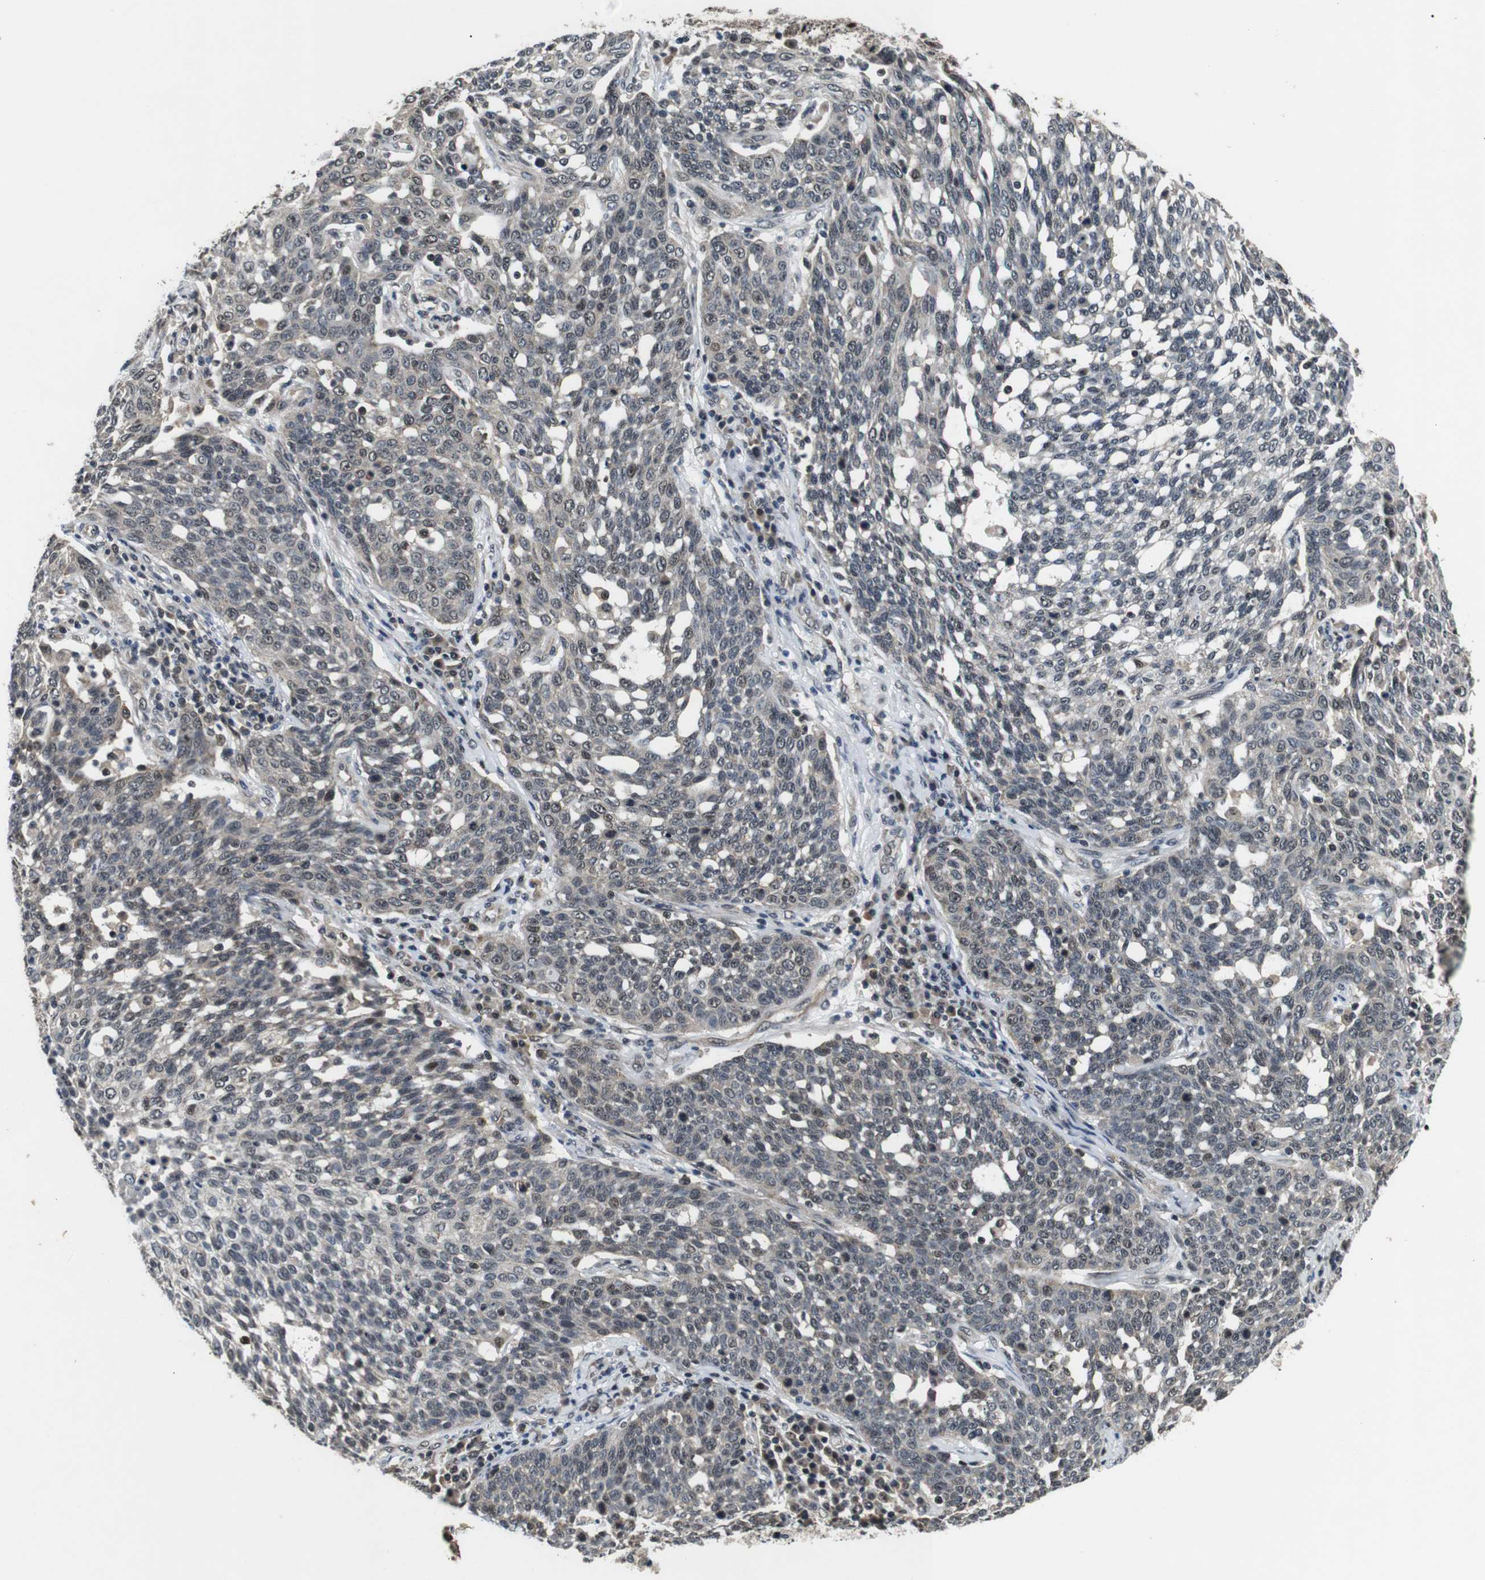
{"staining": {"intensity": "weak", "quantity": "<25%", "location": "nuclear"}, "tissue": "cervical cancer", "cell_type": "Tumor cells", "image_type": "cancer", "snomed": [{"axis": "morphology", "description": "Squamous cell carcinoma, NOS"}, {"axis": "topography", "description": "Cervix"}], "caption": "High magnification brightfield microscopy of squamous cell carcinoma (cervical) stained with DAB (3,3'-diaminobenzidine) (brown) and counterstained with hematoxylin (blue): tumor cells show no significant staining.", "gene": "SKP1", "patient": {"sex": "female", "age": 34}}